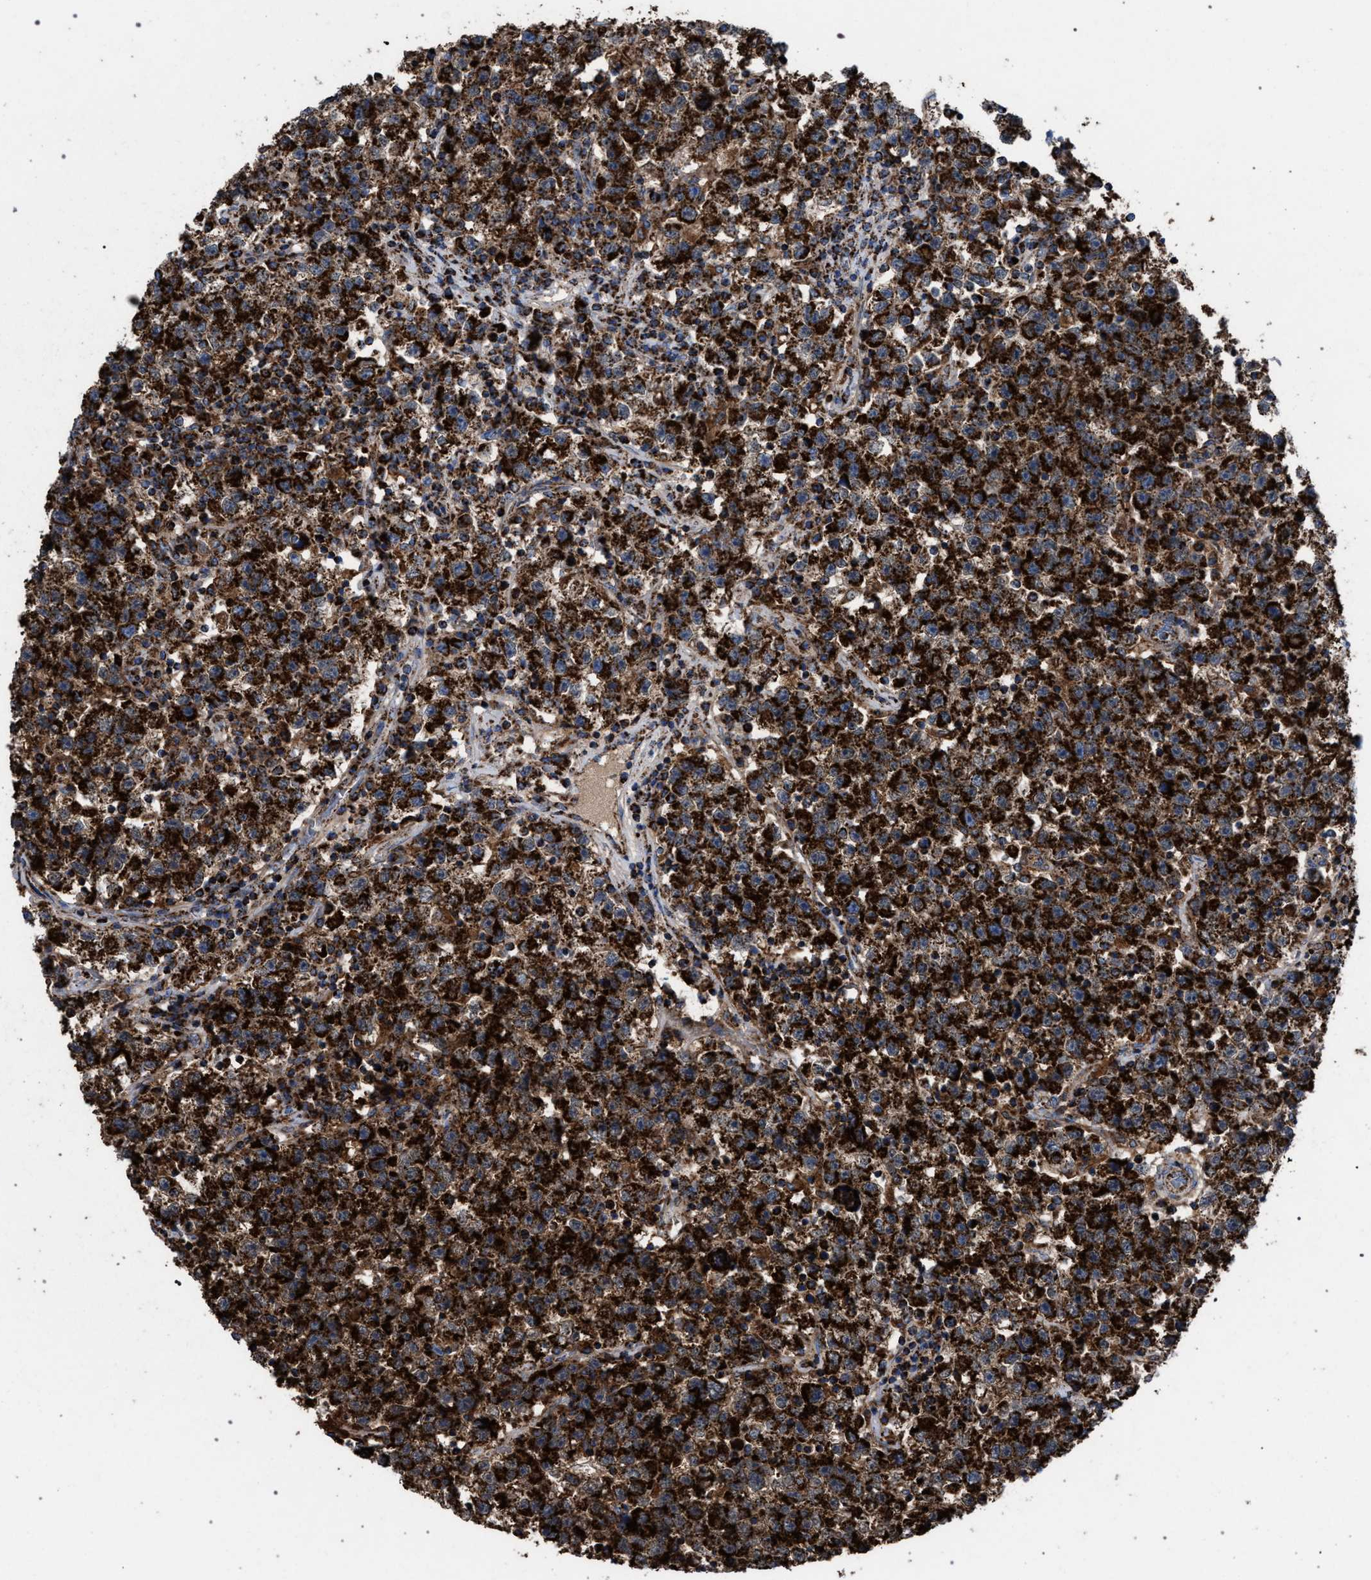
{"staining": {"intensity": "strong", "quantity": ">75%", "location": "cytoplasmic/membranous"}, "tissue": "testis cancer", "cell_type": "Tumor cells", "image_type": "cancer", "snomed": [{"axis": "morphology", "description": "Seminoma, NOS"}, {"axis": "topography", "description": "Testis"}], "caption": "DAB immunohistochemical staining of testis seminoma exhibits strong cytoplasmic/membranous protein positivity in about >75% of tumor cells. Nuclei are stained in blue.", "gene": "VPS13A", "patient": {"sex": "male", "age": 22}}